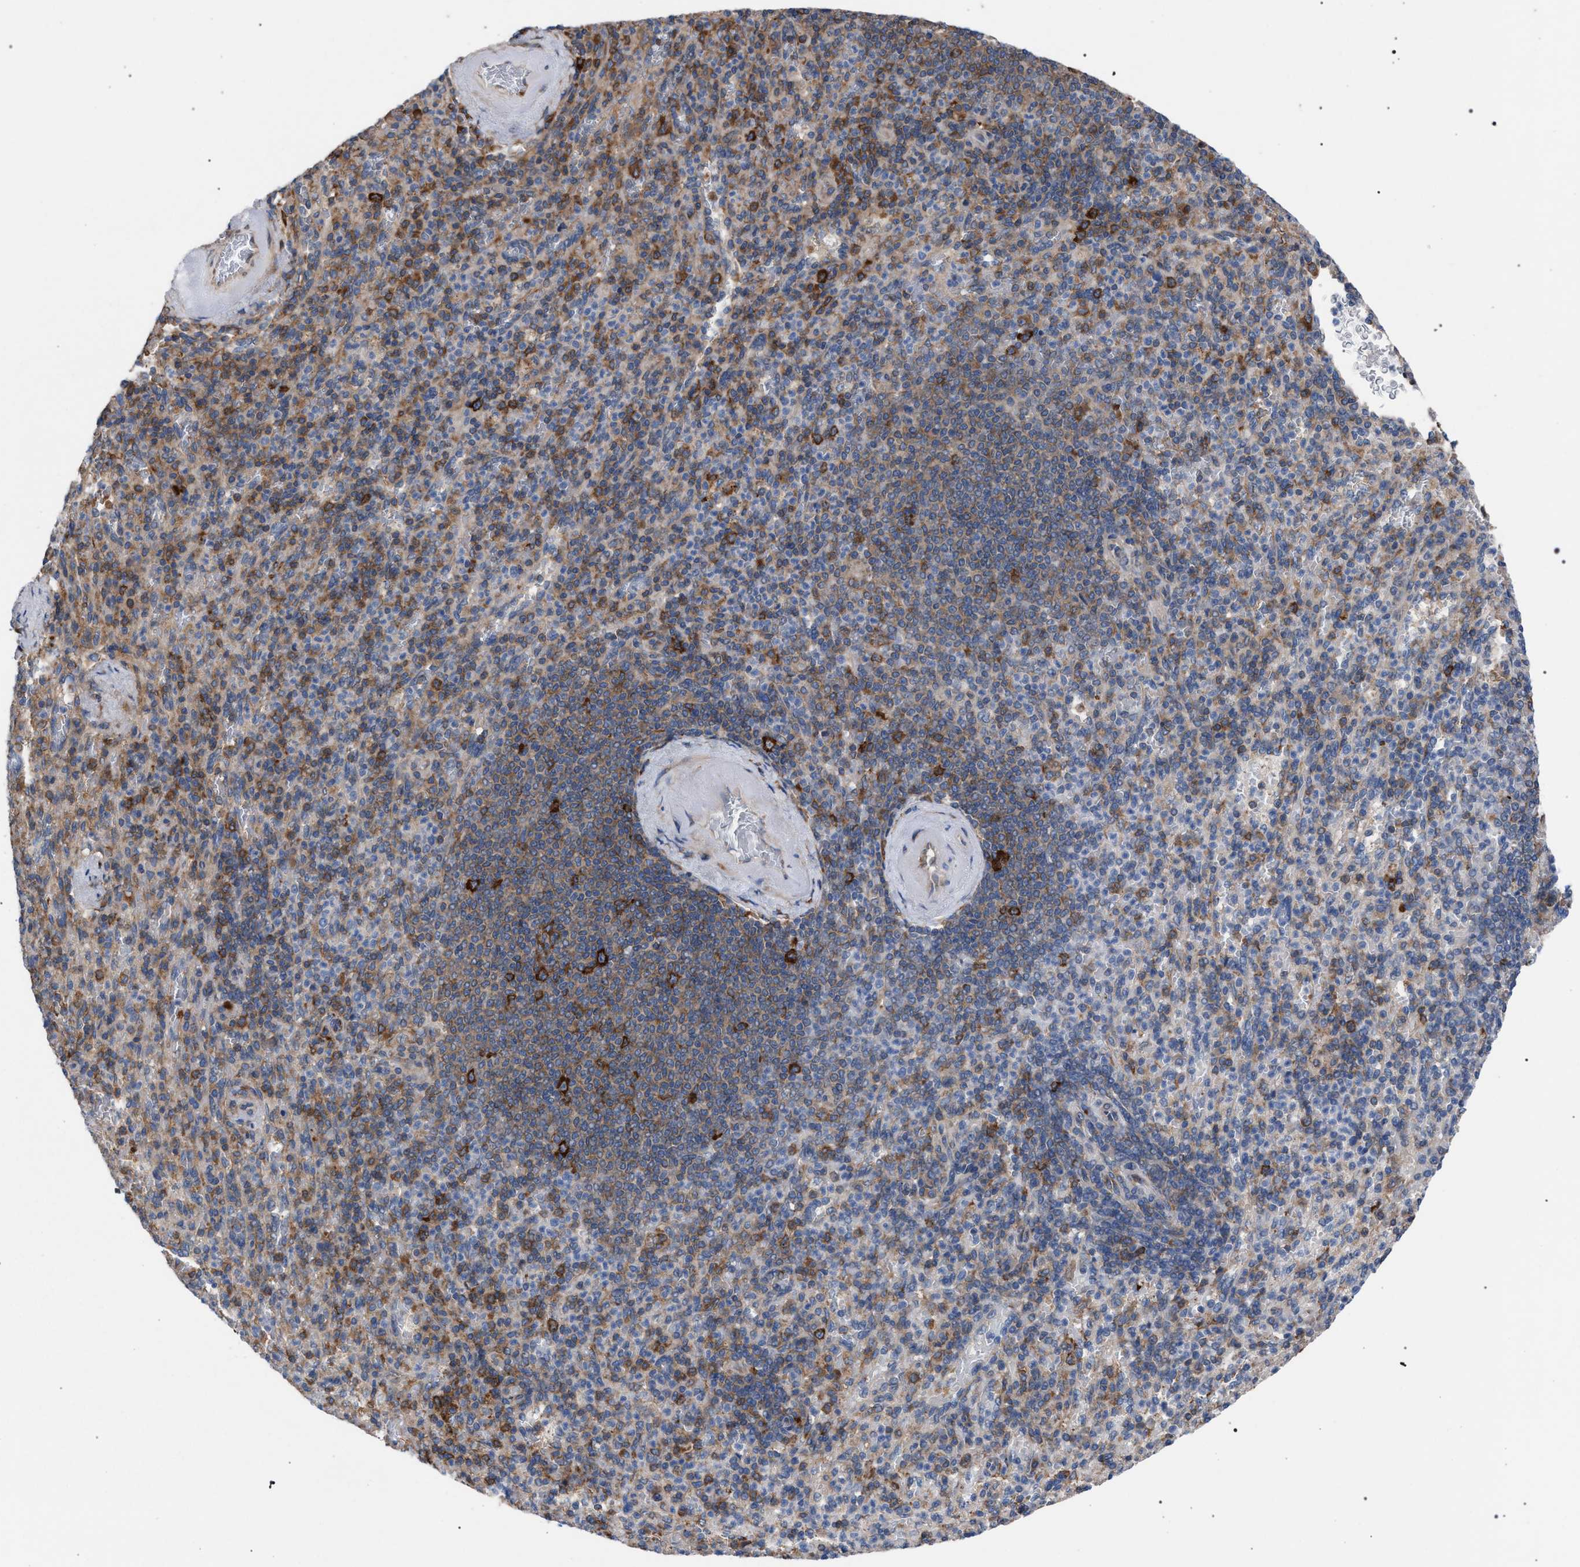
{"staining": {"intensity": "moderate", "quantity": "25%-75%", "location": "cytoplasmic/membranous"}, "tissue": "spleen", "cell_type": "Cells in red pulp", "image_type": "normal", "snomed": [{"axis": "morphology", "description": "Normal tissue, NOS"}, {"axis": "topography", "description": "Spleen"}], "caption": "Human spleen stained with a brown dye shows moderate cytoplasmic/membranous positive positivity in about 25%-75% of cells in red pulp.", "gene": "CDR2L", "patient": {"sex": "female", "age": 74}}